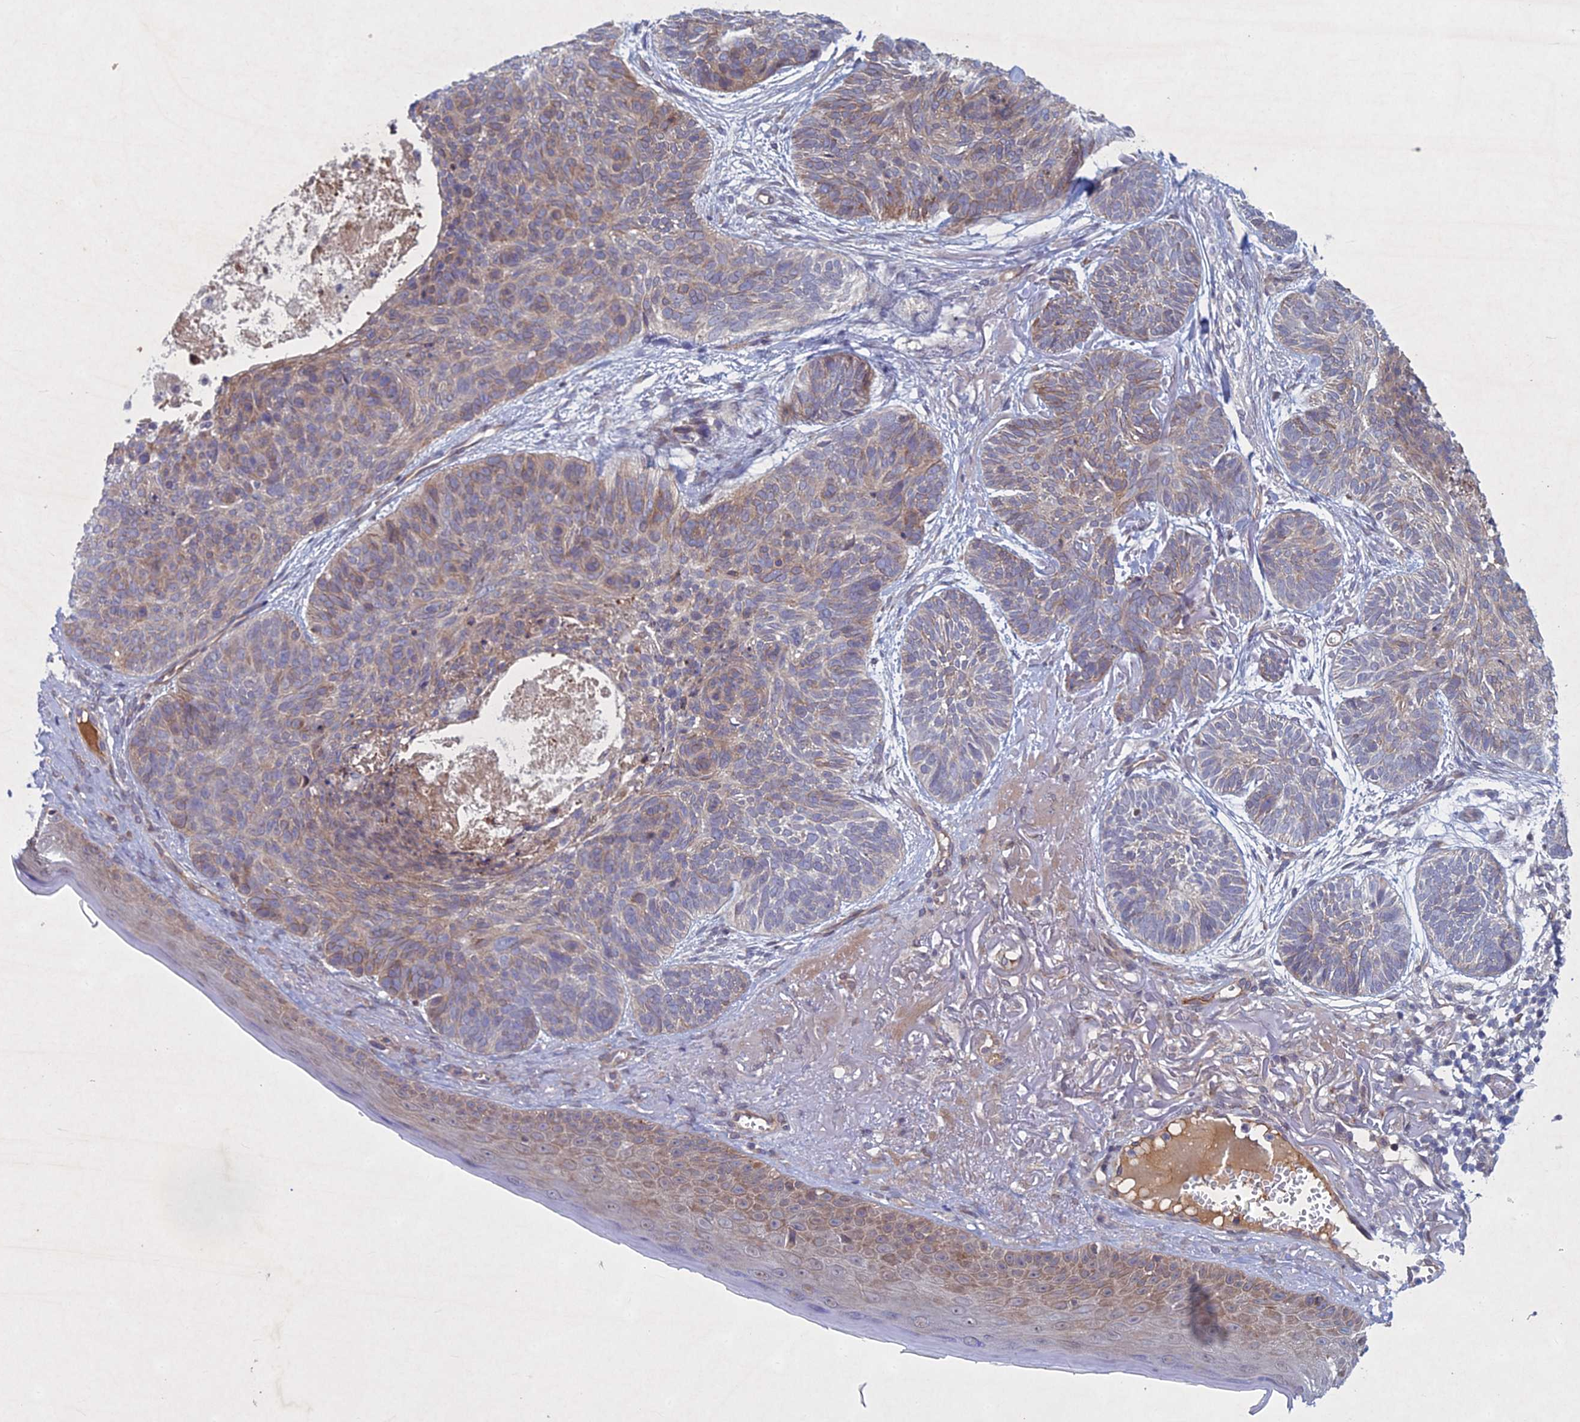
{"staining": {"intensity": "weak", "quantity": "<25%", "location": "cytoplasmic/membranous"}, "tissue": "skin cancer", "cell_type": "Tumor cells", "image_type": "cancer", "snomed": [{"axis": "morphology", "description": "Normal tissue, NOS"}, {"axis": "morphology", "description": "Basal cell carcinoma"}, {"axis": "topography", "description": "Skin"}], "caption": "IHC image of neoplastic tissue: human skin cancer stained with DAB shows no significant protein staining in tumor cells. (Immunohistochemistry (ihc), brightfield microscopy, high magnification).", "gene": "PTHLH", "patient": {"sex": "male", "age": 66}}